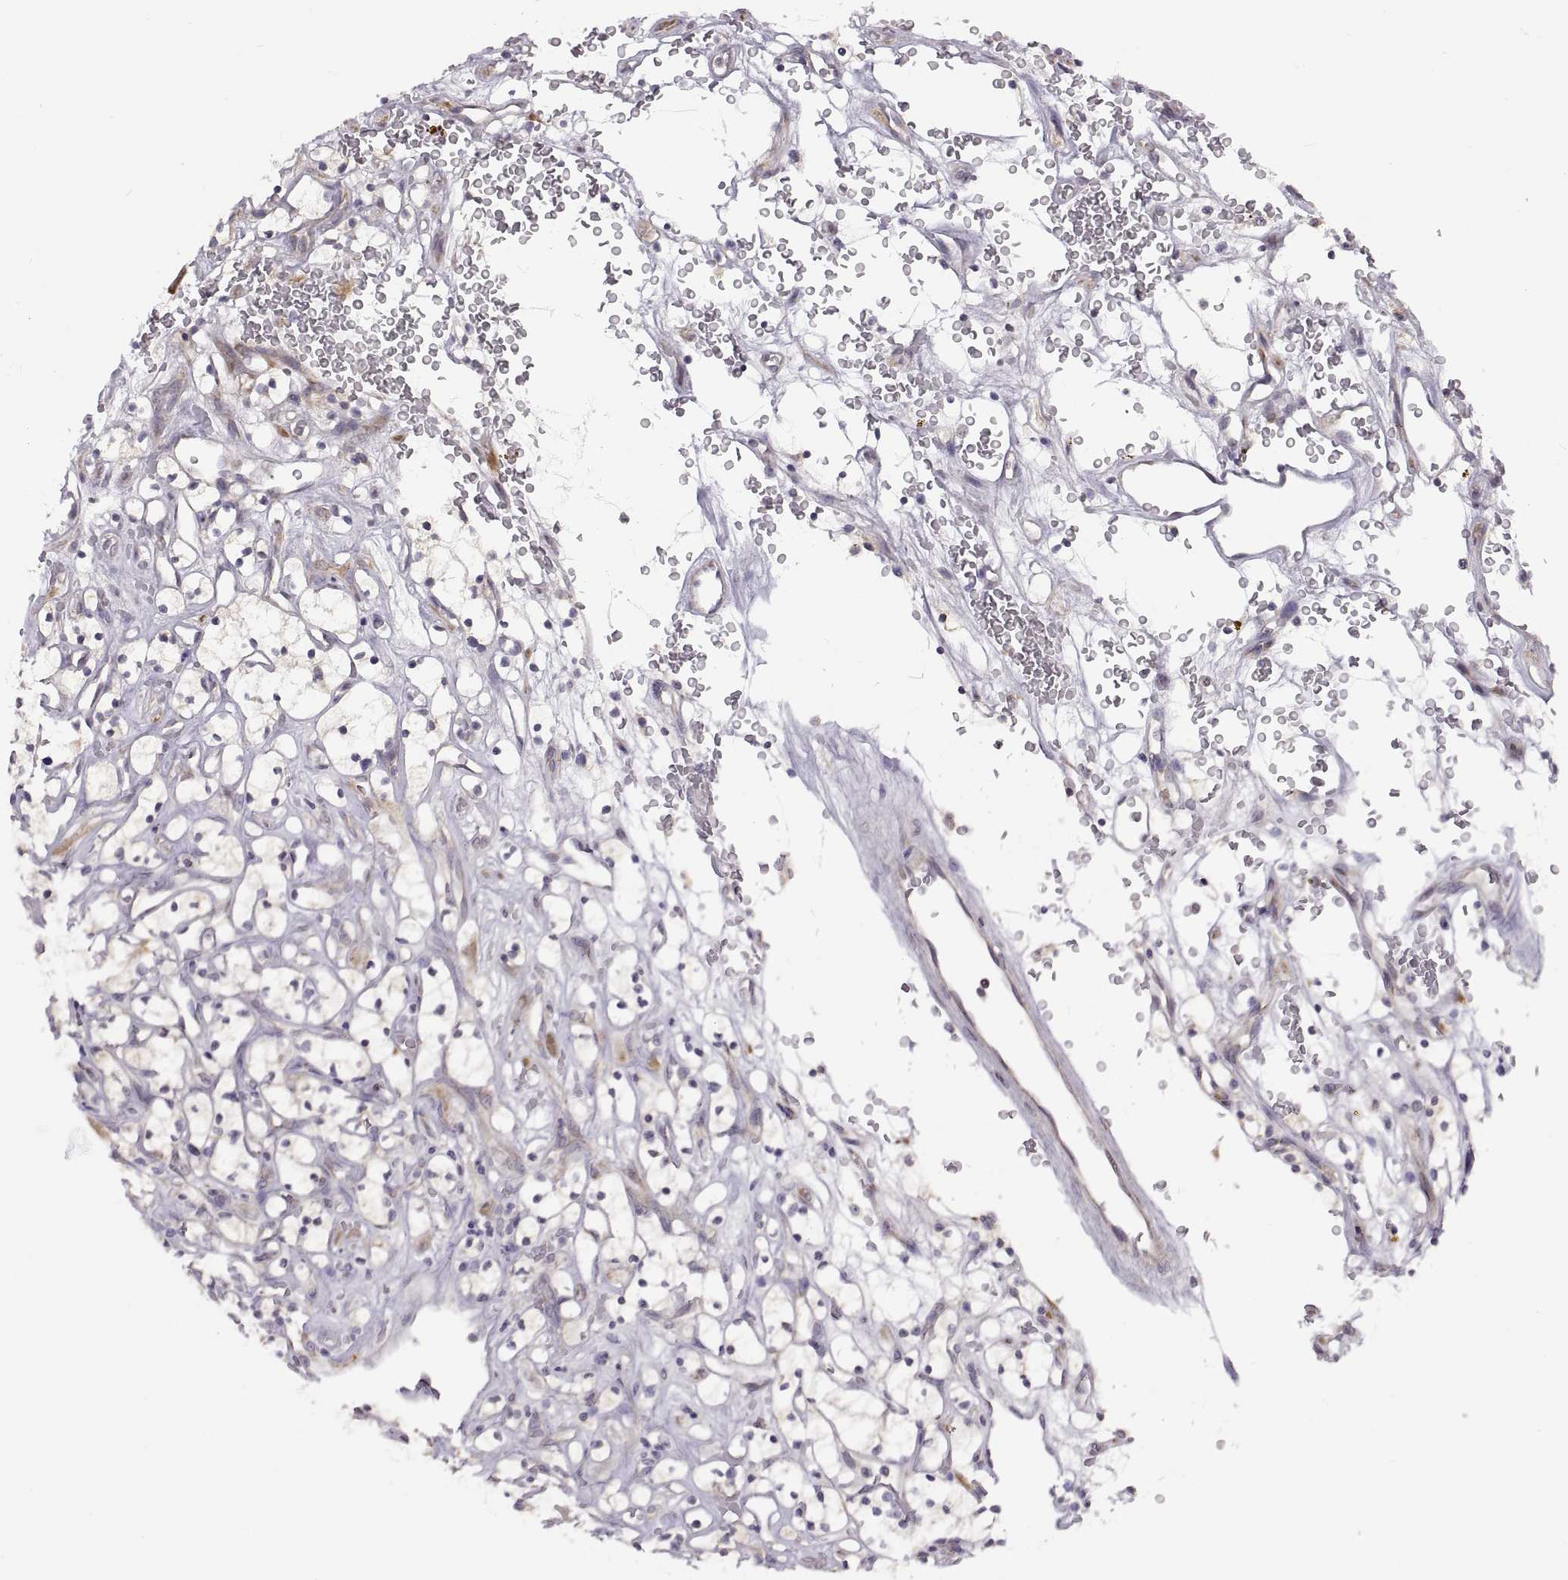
{"staining": {"intensity": "negative", "quantity": "none", "location": "none"}, "tissue": "renal cancer", "cell_type": "Tumor cells", "image_type": "cancer", "snomed": [{"axis": "morphology", "description": "Adenocarcinoma, NOS"}, {"axis": "topography", "description": "Kidney"}], "caption": "There is no significant positivity in tumor cells of renal cancer.", "gene": "ACSBG2", "patient": {"sex": "female", "age": 64}}